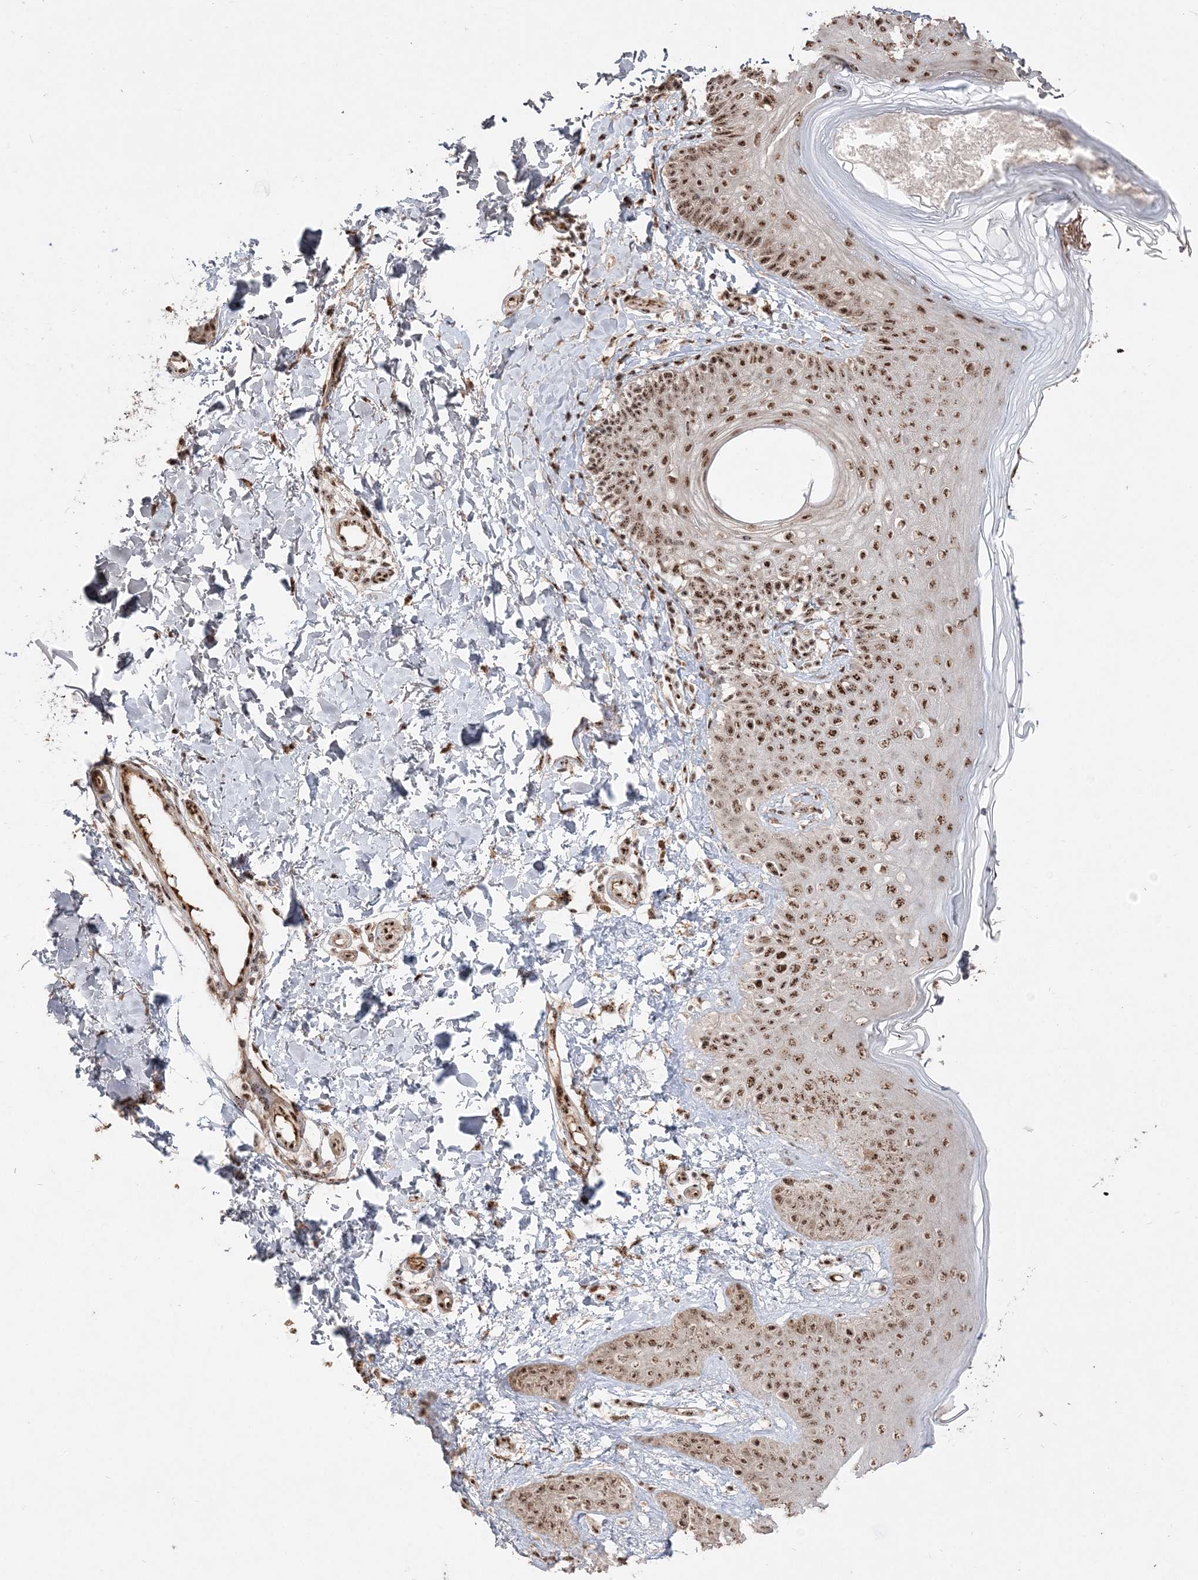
{"staining": {"intensity": "strong", "quantity": ">75%", "location": "cytoplasmic/membranous,nuclear"}, "tissue": "skin", "cell_type": "Fibroblasts", "image_type": "normal", "snomed": [{"axis": "morphology", "description": "Normal tissue, NOS"}, {"axis": "topography", "description": "Skin"}], "caption": "Protein analysis of benign skin demonstrates strong cytoplasmic/membranous,nuclear positivity in about >75% of fibroblasts.", "gene": "RBM17", "patient": {"sex": "male", "age": 52}}